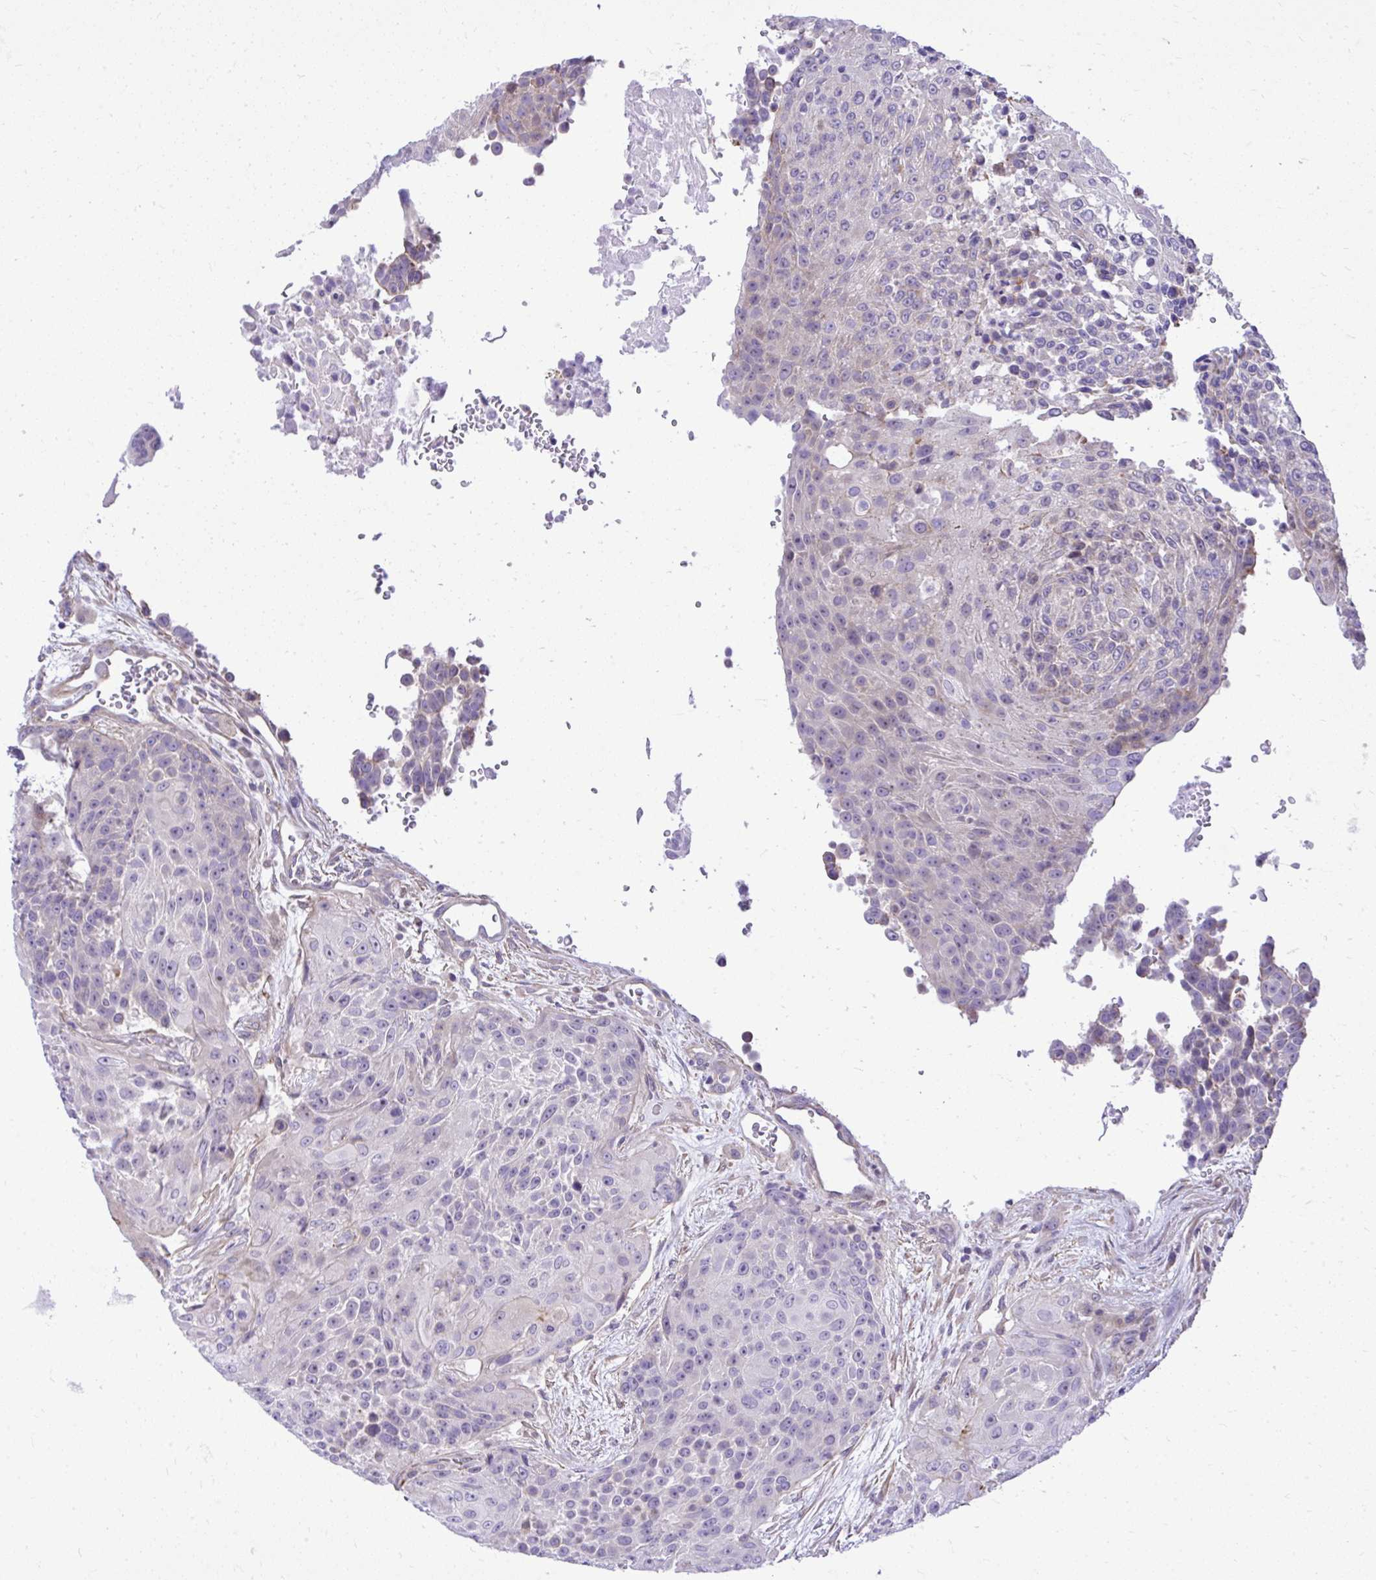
{"staining": {"intensity": "negative", "quantity": "none", "location": "none"}, "tissue": "urothelial cancer", "cell_type": "Tumor cells", "image_type": "cancer", "snomed": [{"axis": "morphology", "description": "Urothelial carcinoma, High grade"}, {"axis": "topography", "description": "Urinary bladder"}], "caption": "Image shows no protein positivity in tumor cells of high-grade urothelial carcinoma tissue.", "gene": "GRK4", "patient": {"sex": "female", "age": 63}}